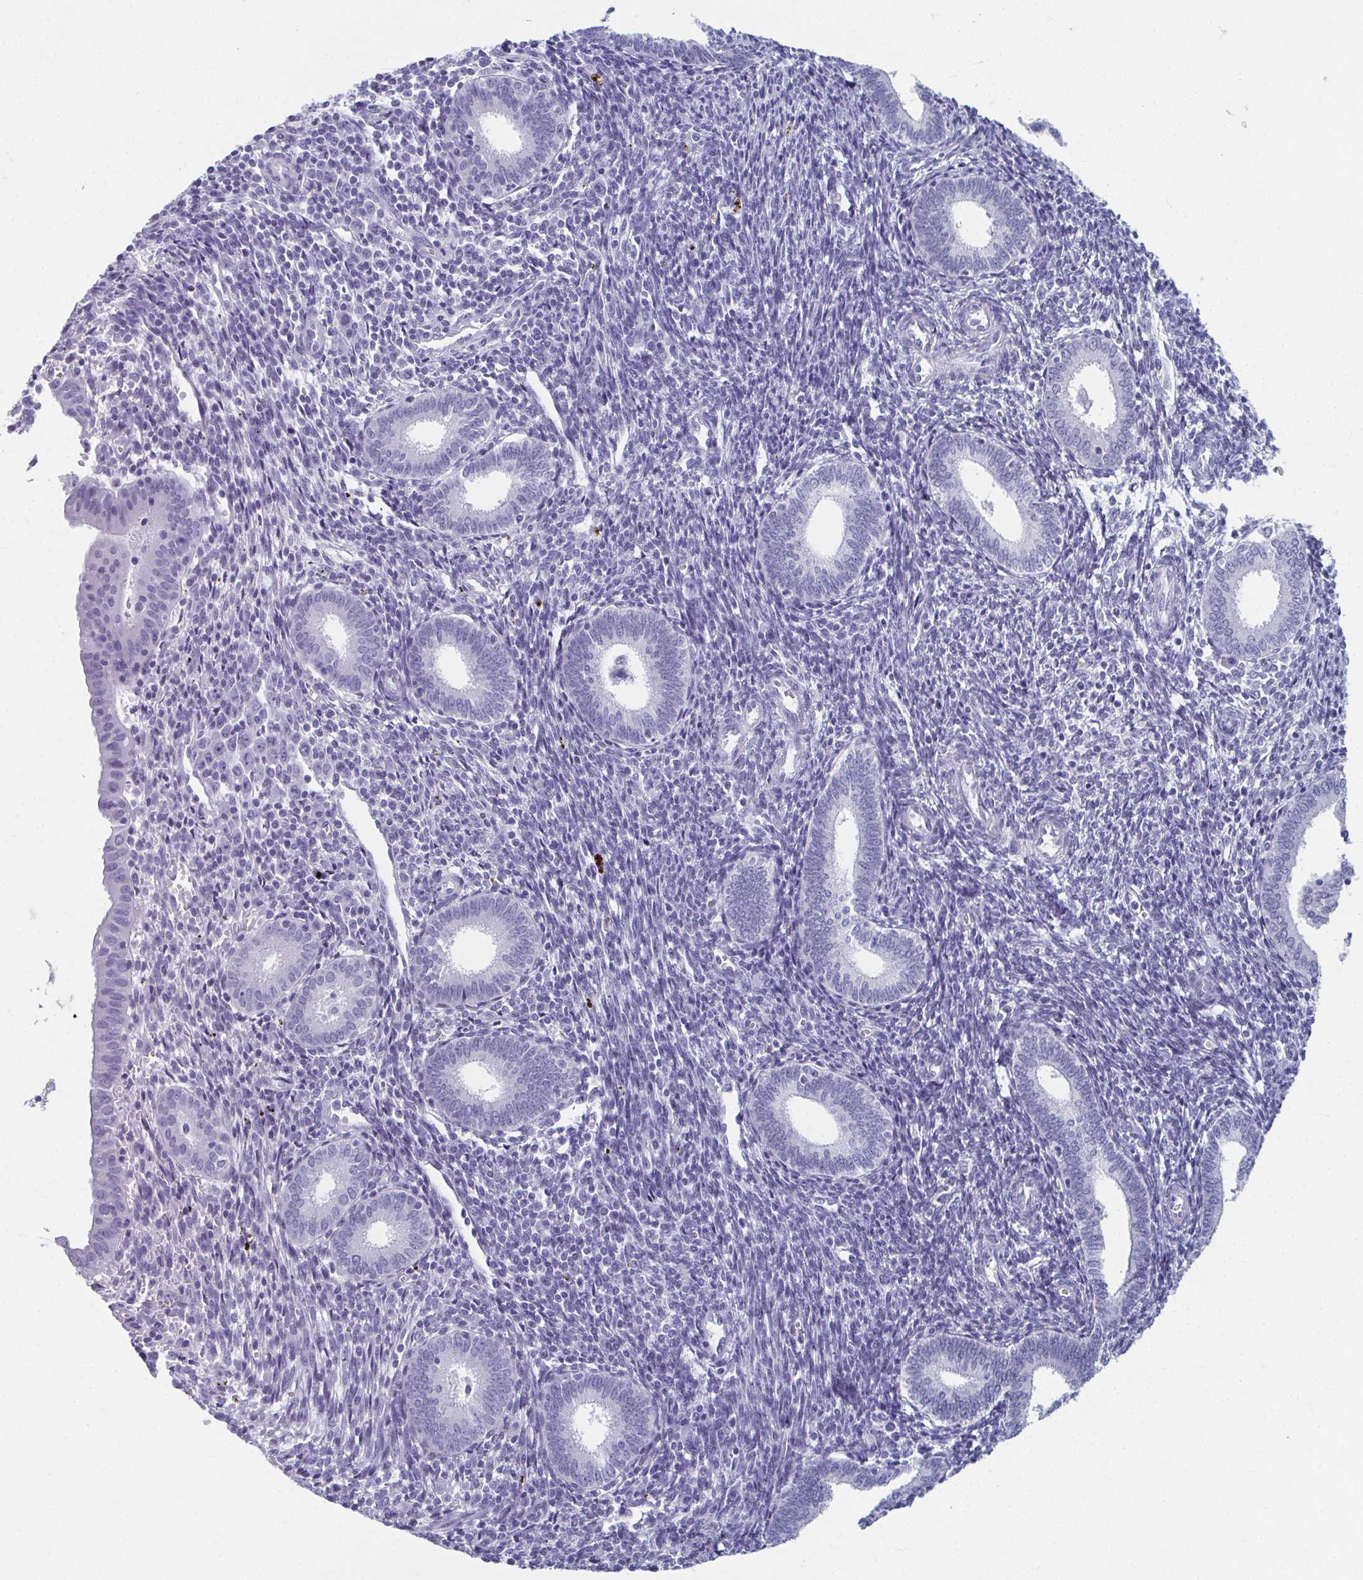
{"staining": {"intensity": "negative", "quantity": "none", "location": "none"}, "tissue": "endometrium", "cell_type": "Cells in endometrial stroma", "image_type": "normal", "snomed": [{"axis": "morphology", "description": "Normal tissue, NOS"}, {"axis": "topography", "description": "Endometrium"}], "caption": "This micrograph is of unremarkable endometrium stained with immunohistochemistry (IHC) to label a protein in brown with the nuclei are counter-stained blue. There is no positivity in cells in endometrial stroma.", "gene": "GHRL", "patient": {"sex": "female", "age": 41}}